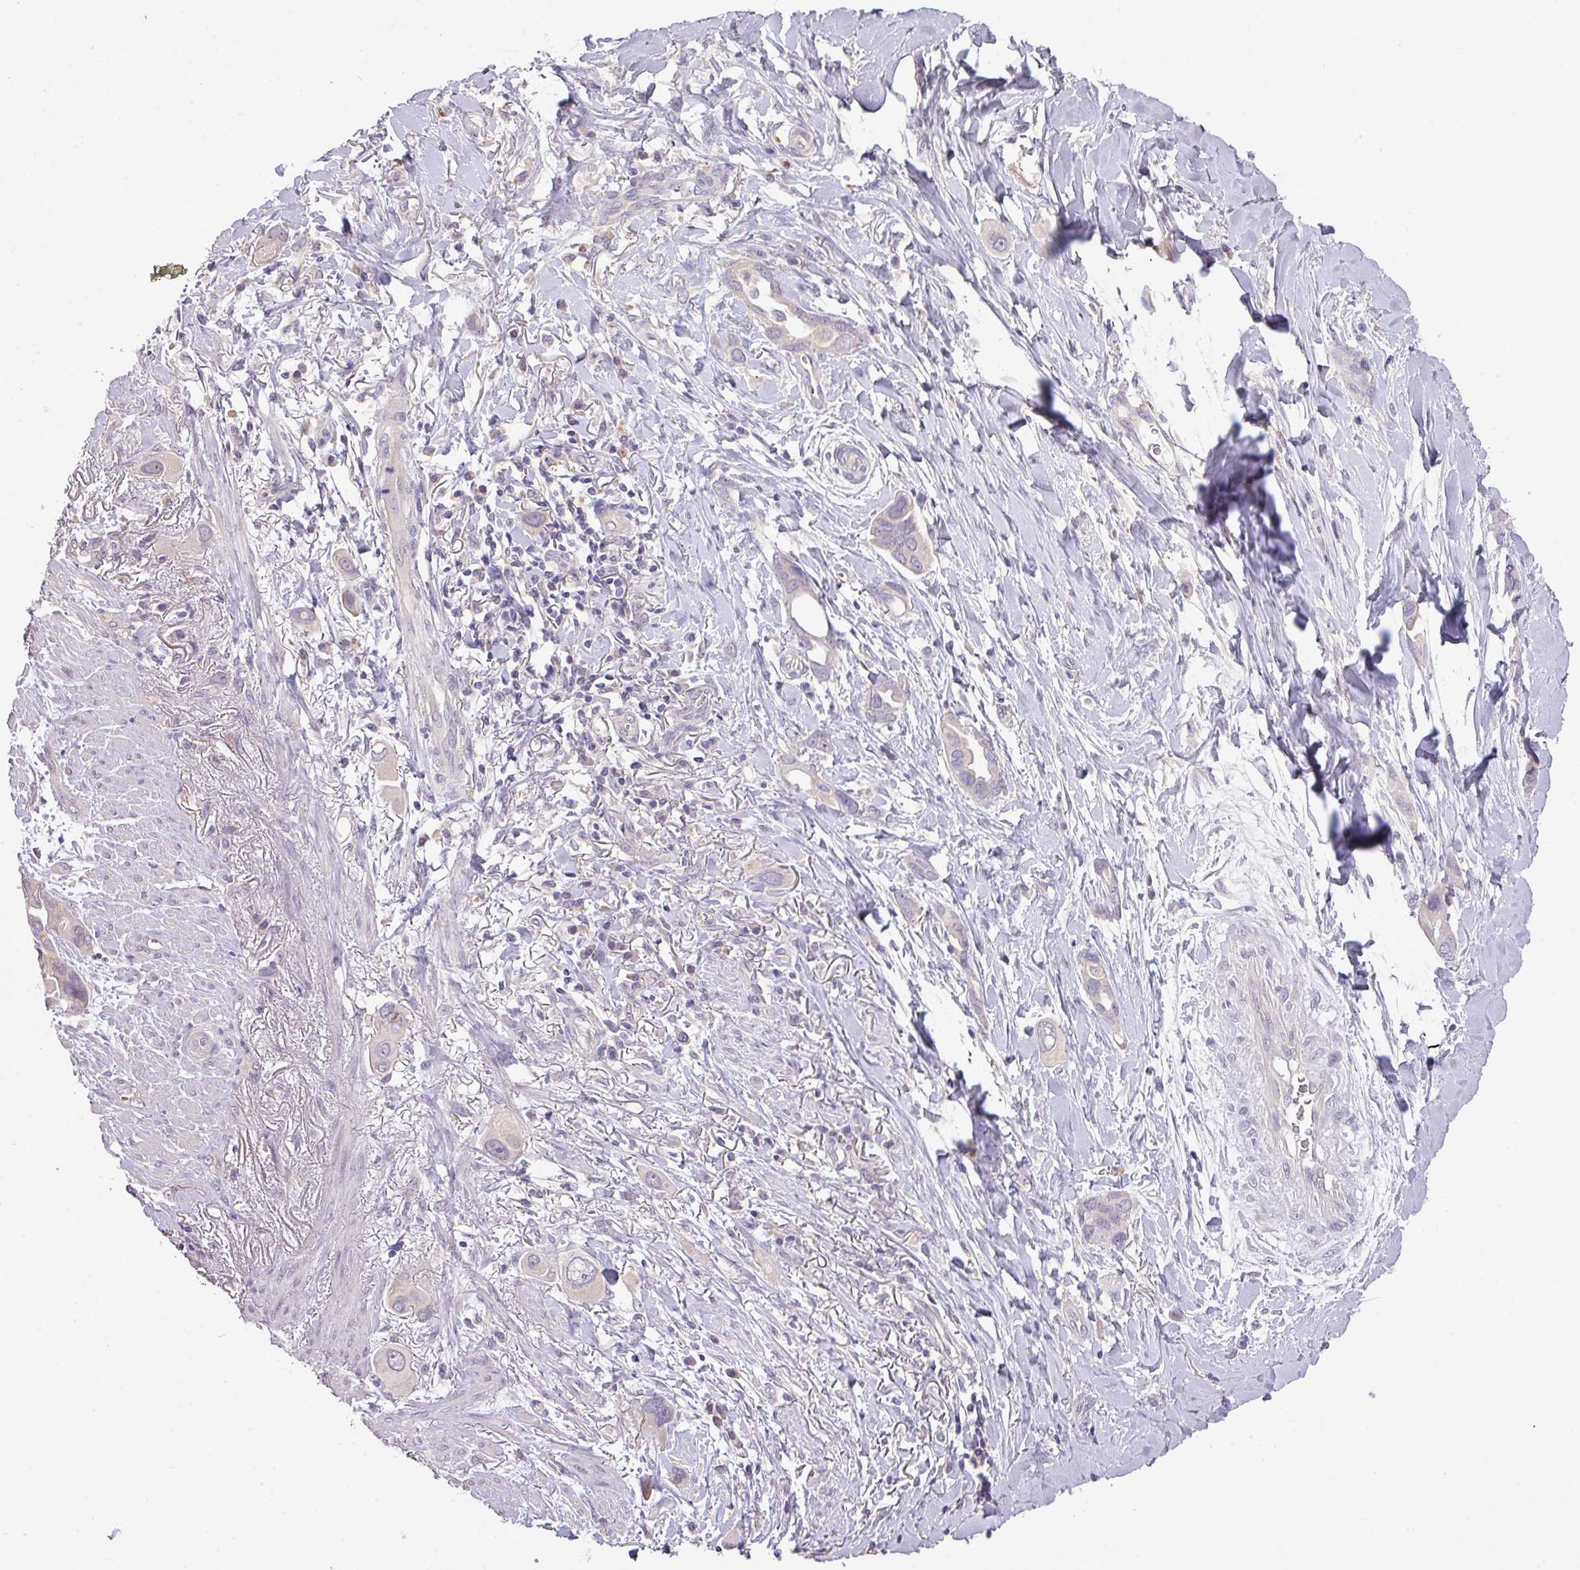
{"staining": {"intensity": "negative", "quantity": "none", "location": "none"}, "tissue": "lung cancer", "cell_type": "Tumor cells", "image_type": "cancer", "snomed": [{"axis": "morphology", "description": "Adenocarcinoma, NOS"}, {"axis": "topography", "description": "Lung"}], "caption": "This is an immunohistochemistry (IHC) histopathology image of human lung adenocarcinoma. There is no staining in tumor cells.", "gene": "PRADC1", "patient": {"sex": "male", "age": 76}}